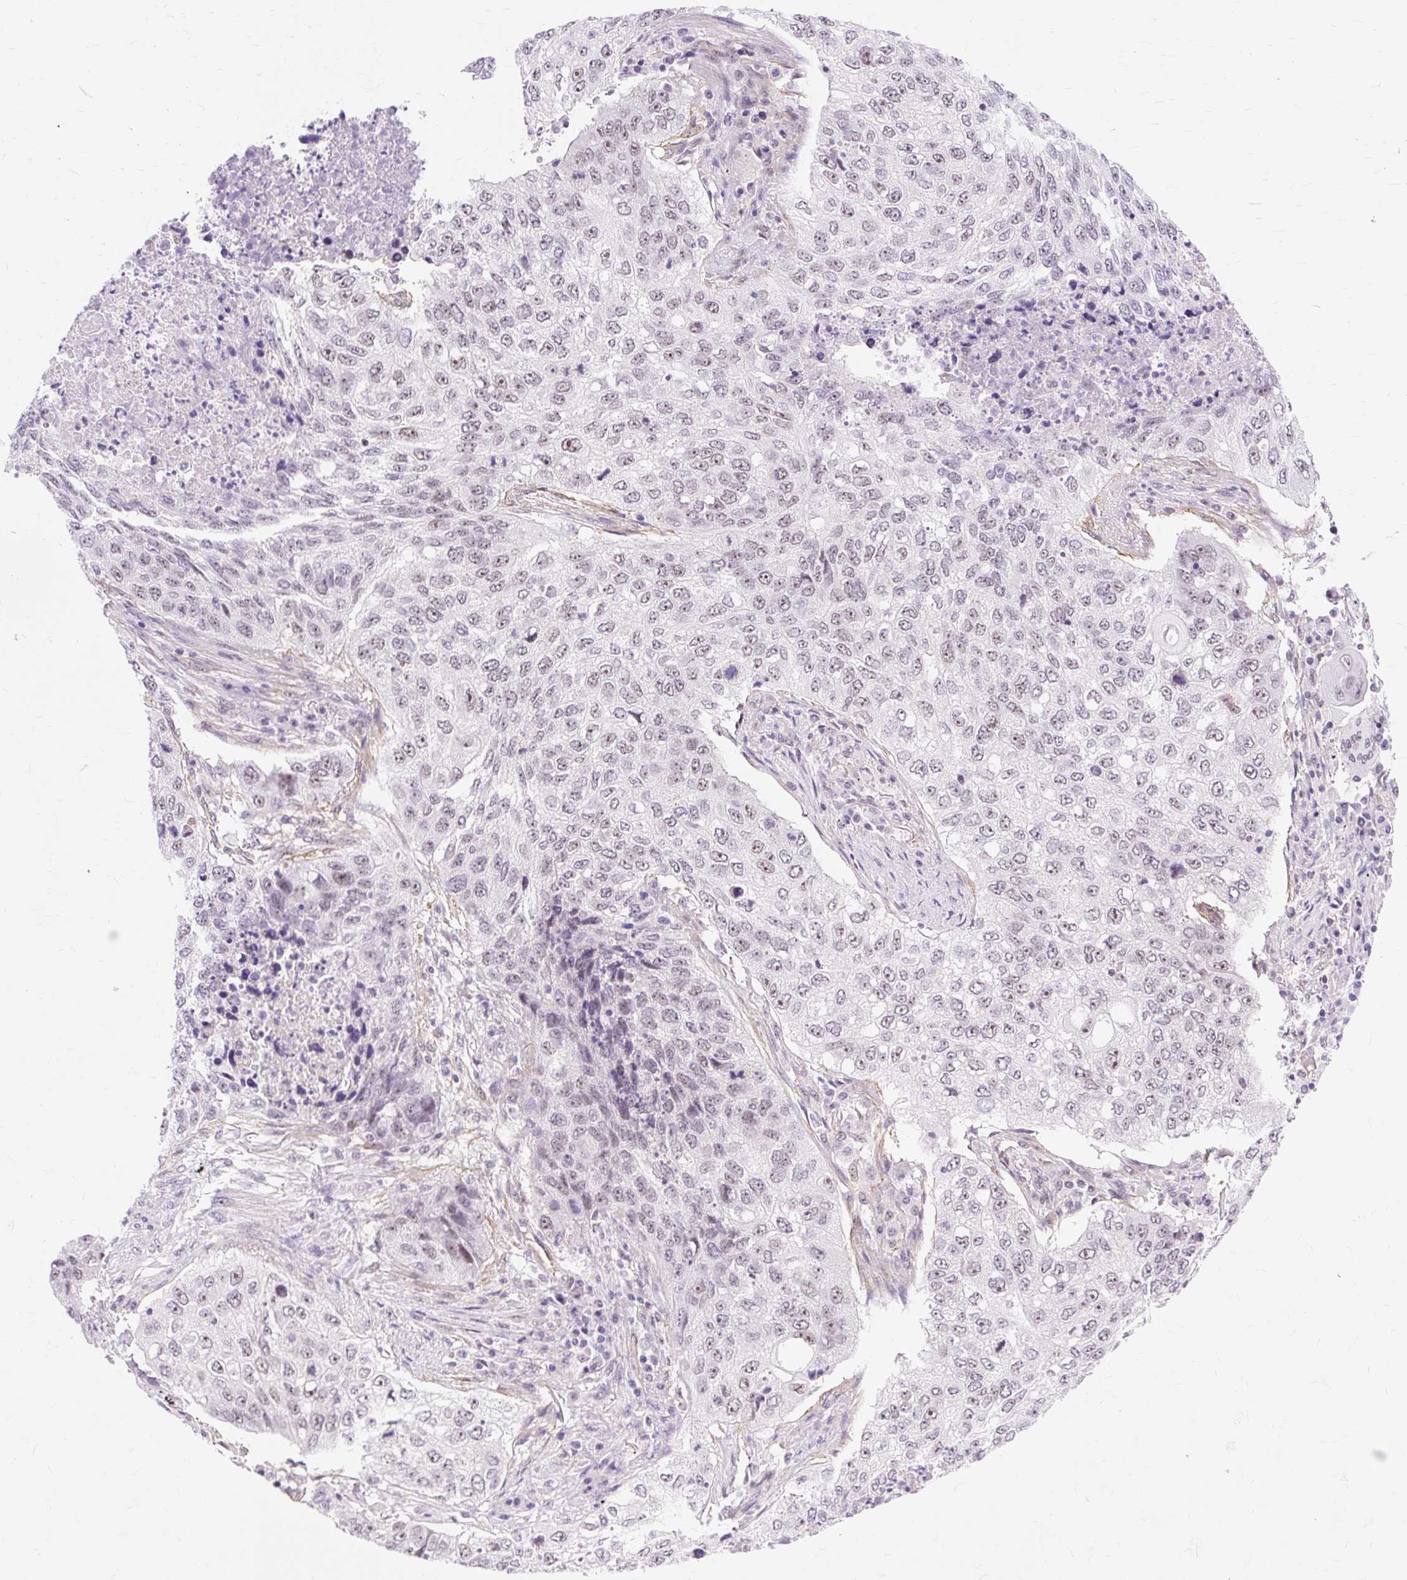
{"staining": {"intensity": "weak", "quantity": ">75%", "location": "nuclear"}, "tissue": "lung cancer", "cell_type": "Tumor cells", "image_type": "cancer", "snomed": [{"axis": "morphology", "description": "Squamous cell carcinoma, NOS"}, {"axis": "topography", "description": "Lung"}], "caption": "Tumor cells display low levels of weak nuclear staining in approximately >75% of cells in human lung squamous cell carcinoma. (DAB = brown stain, brightfield microscopy at high magnification).", "gene": "OBP2A", "patient": {"sex": "female", "age": 63}}